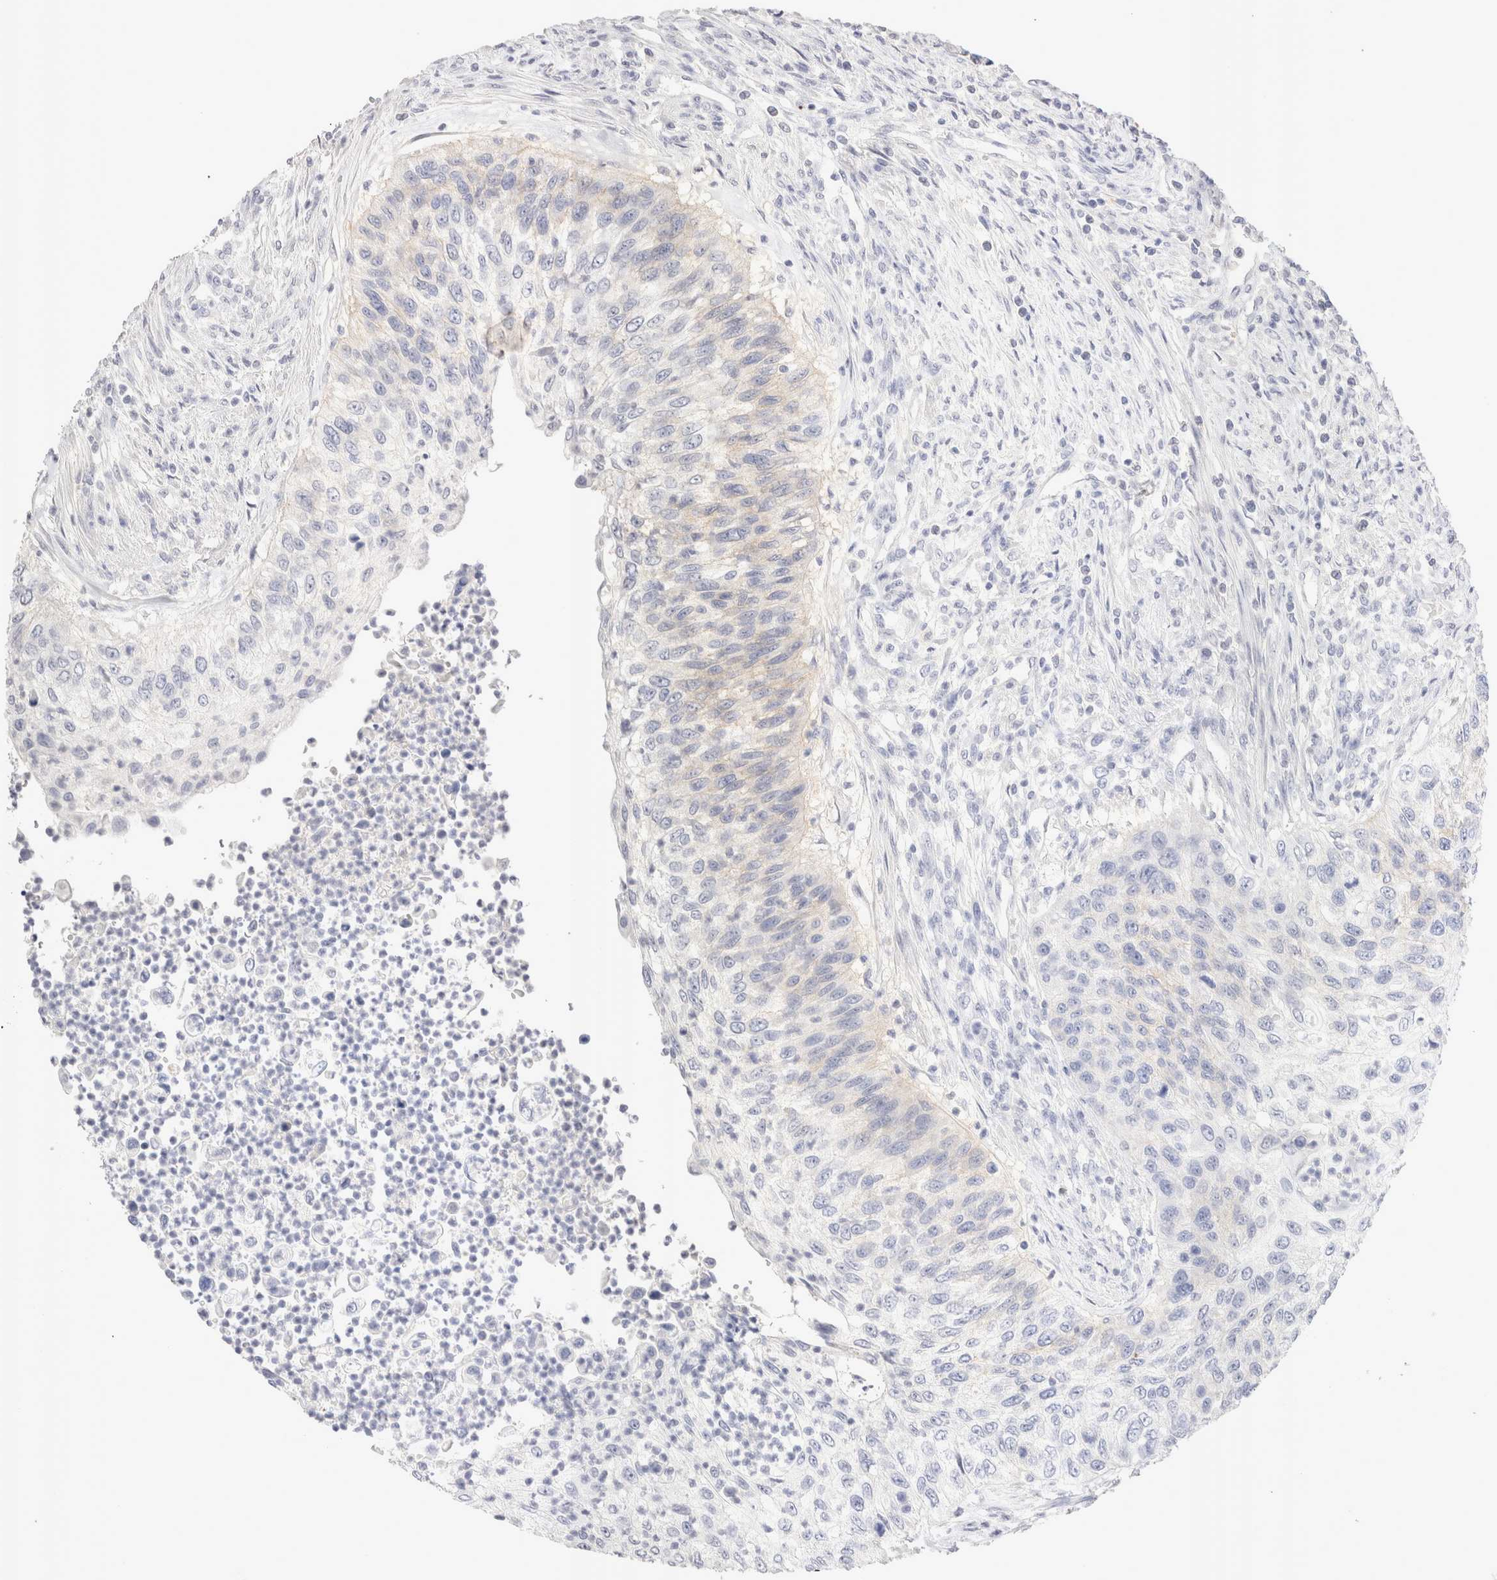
{"staining": {"intensity": "negative", "quantity": "none", "location": "none"}, "tissue": "urothelial cancer", "cell_type": "Tumor cells", "image_type": "cancer", "snomed": [{"axis": "morphology", "description": "Urothelial carcinoma, High grade"}, {"axis": "topography", "description": "Urinary bladder"}], "caption": "Tumor cells show no significant expression in urothelial carcinoma (high-grade).", "gene": "EPCAM", "patient": {"sex": "female", "age": 60}}